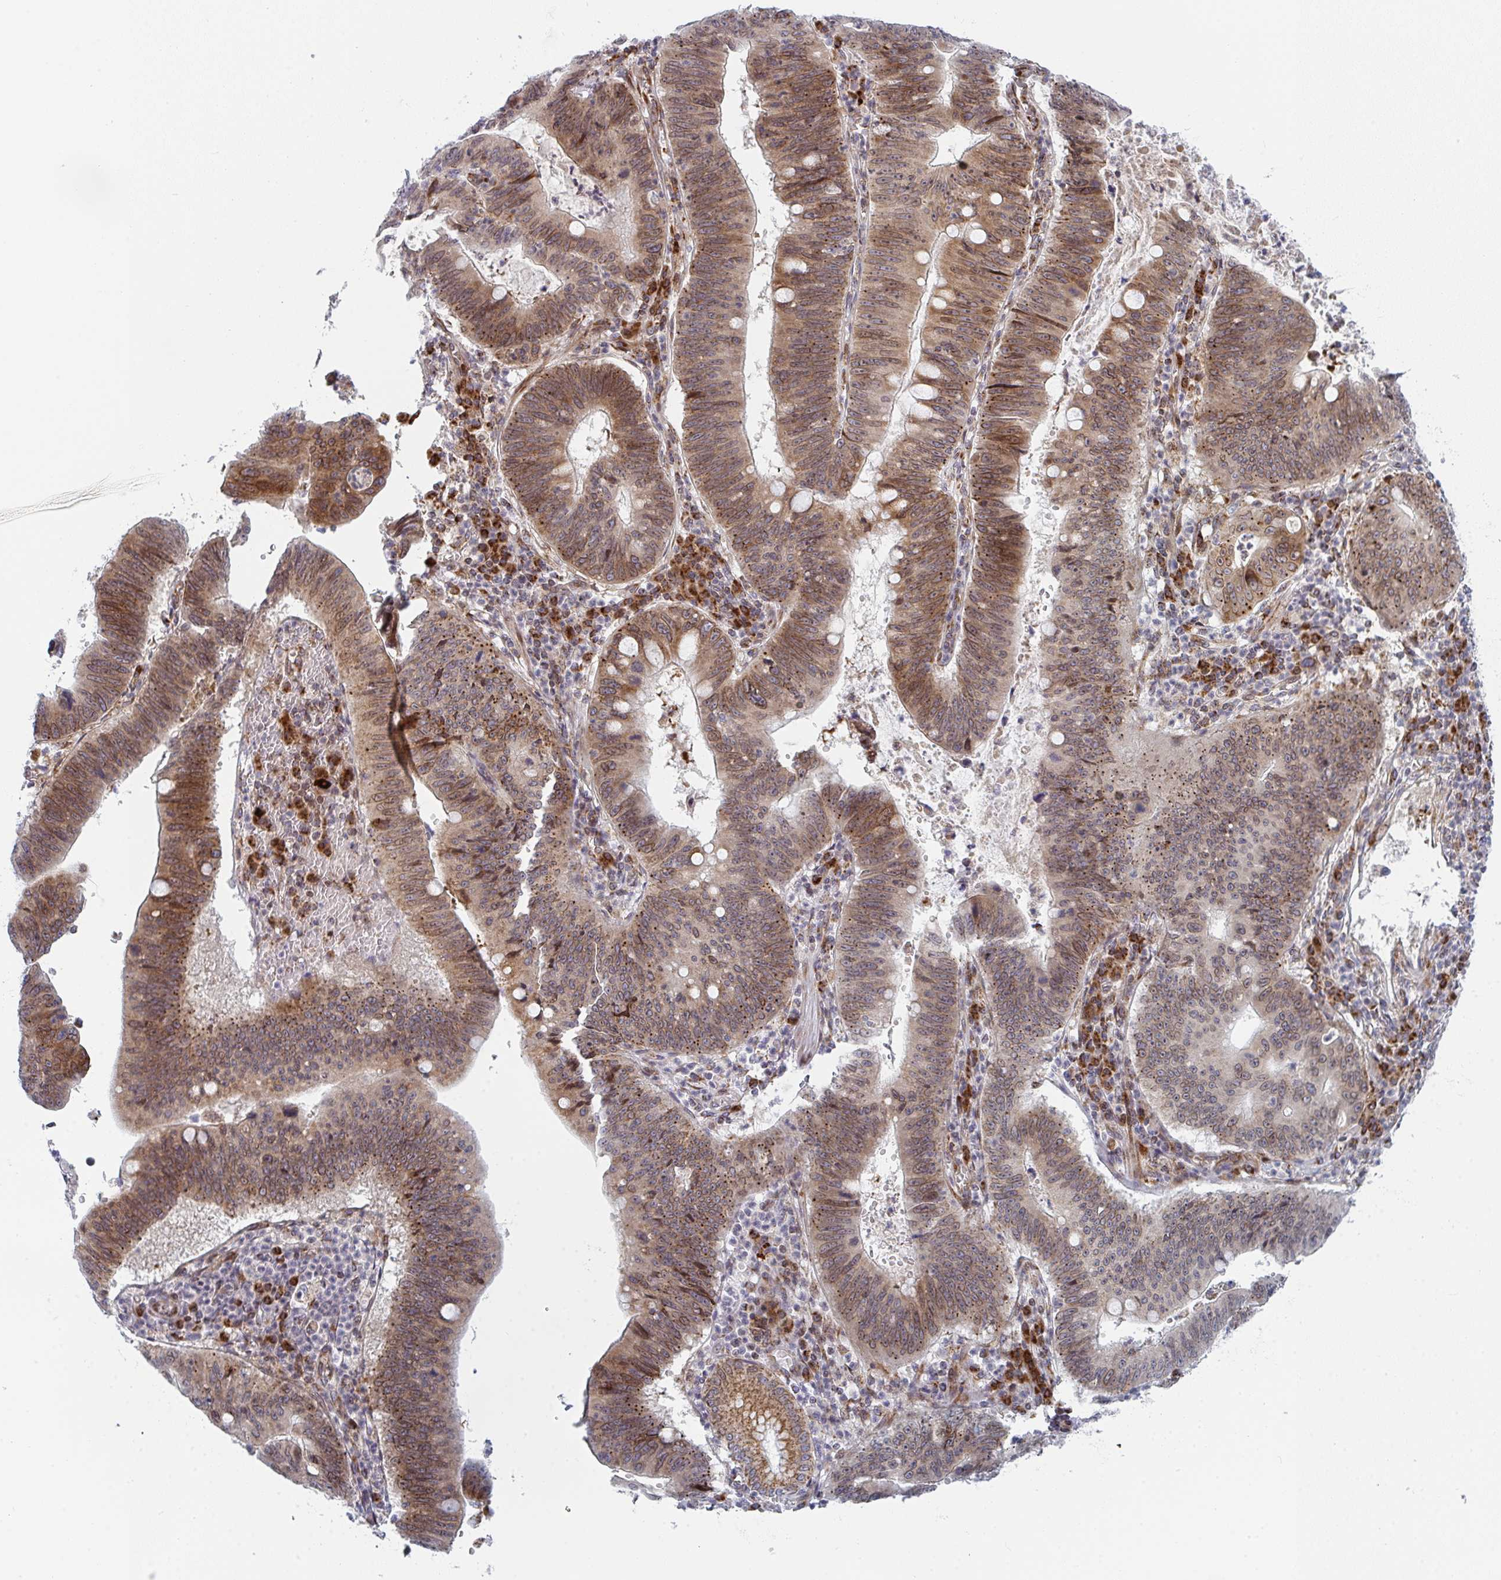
{"staining": {"intensity": "moderate", "quantity": ">75%", "location": "cytoplasmic/membranous"}, "tissue": "stomach cancer", "cell_type": "Tumor cells", "image_type": "cancer", "snomed": [{"axis": "morphology", "description": "Adenocarcinoma, NOS"}, {"axis": "topography", "description": "Stomach"}], "caption": "Brown immunohistochemical staining in stomach adenocarcinoma reveals moderate cytoplasmic/membranous staining in approximately >75% of tumor cells.", "gene": "PRKCH", "patient": {"sex": "male", "age": 59}}